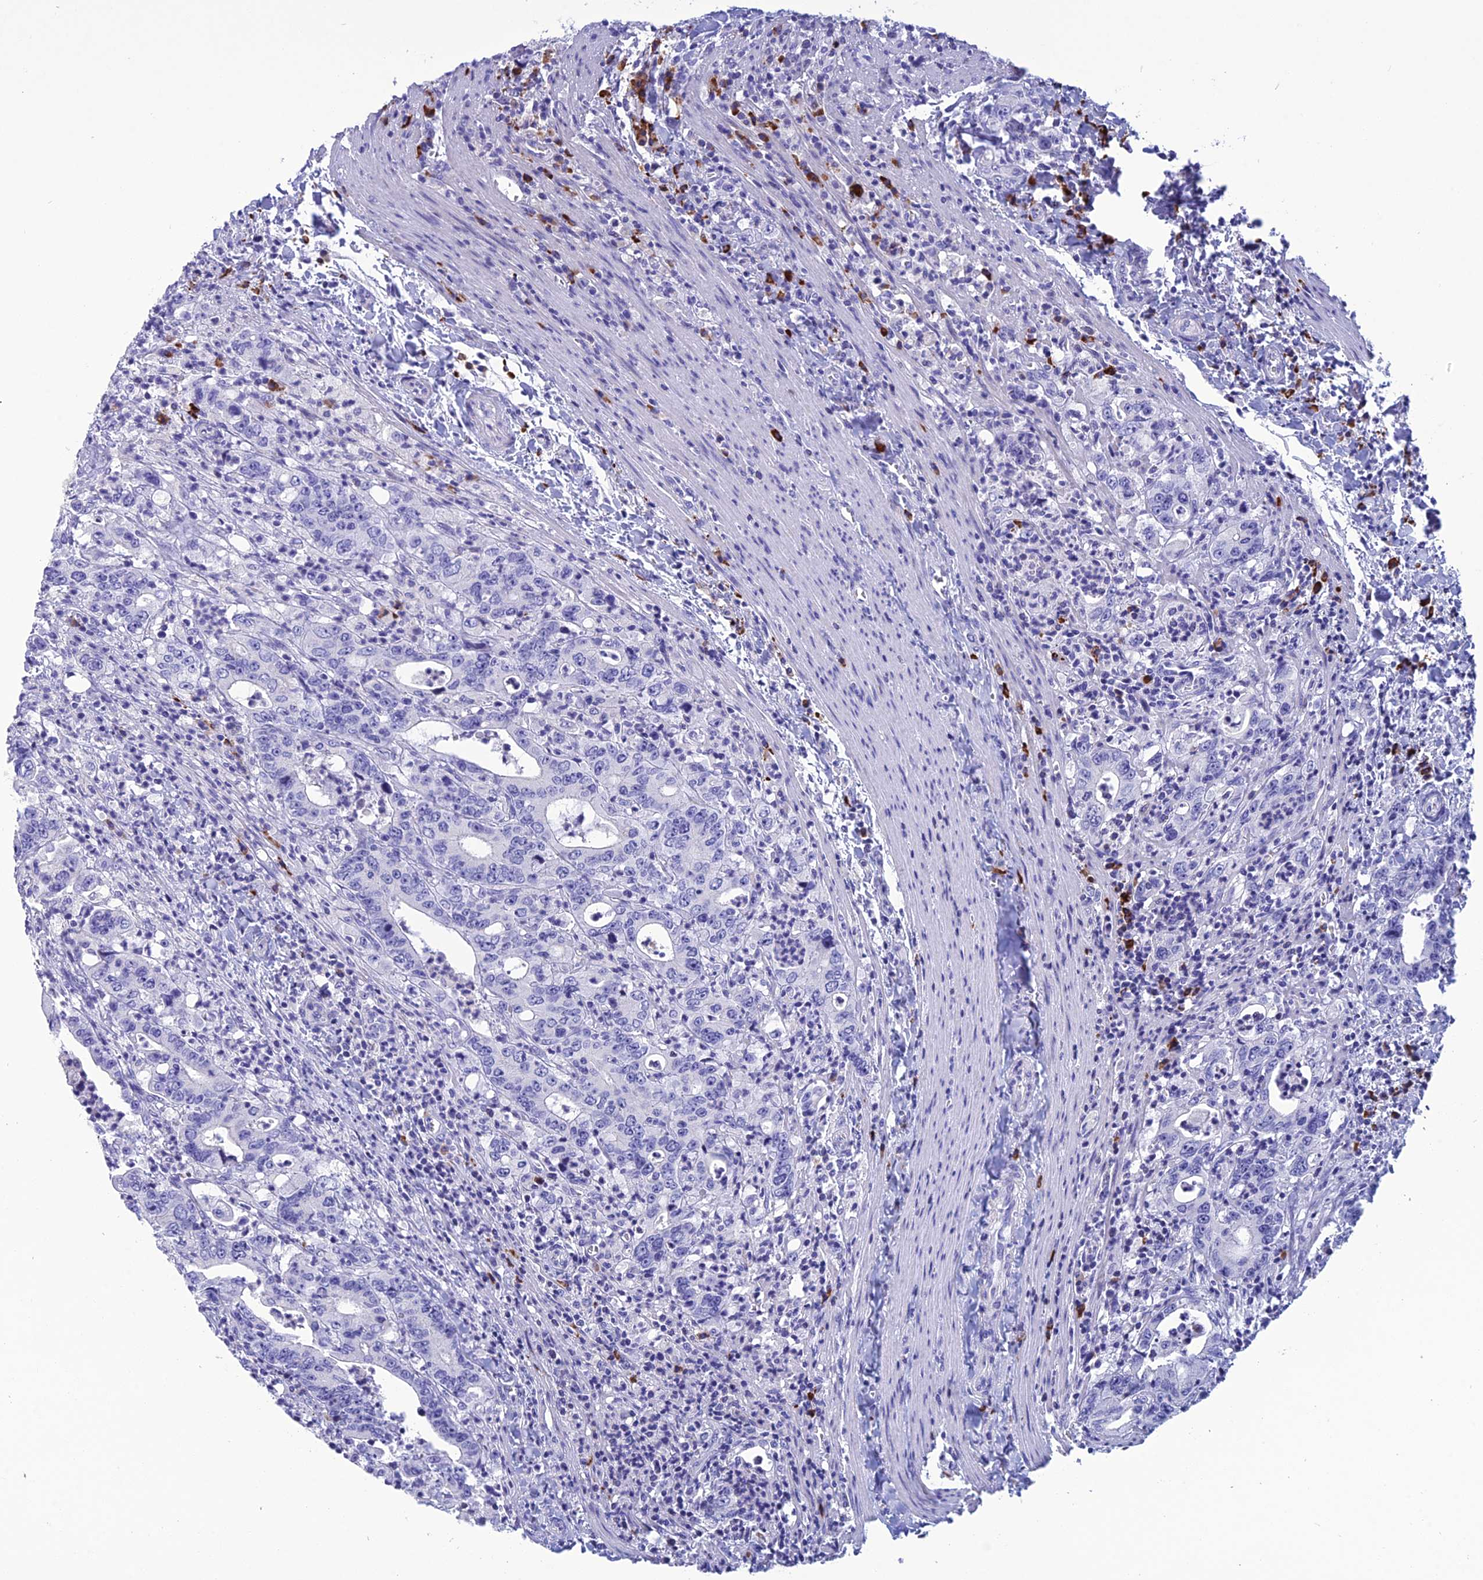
{"staining": {"intensity": "negative", "quantity": "none", "location": "none"}, "tissue": "colorectal cancer", "cell_type": "Tumor cells", "image_type": "cancer", "snomed": [{"axis": "morphology", "description": "Adenocarcinoma, NOS"}, {"axis": "topography", "description": "Colon"}], "caption": "Immunohistochemistry micrograph of neoplastic tissue: human colorectal cancer stained with DAB (3,3'-diaminobenzidine) shows no significant protein expression in tumor cells.", "gene": "CRB2", "patient": {"sex": "female", "age": 75}}